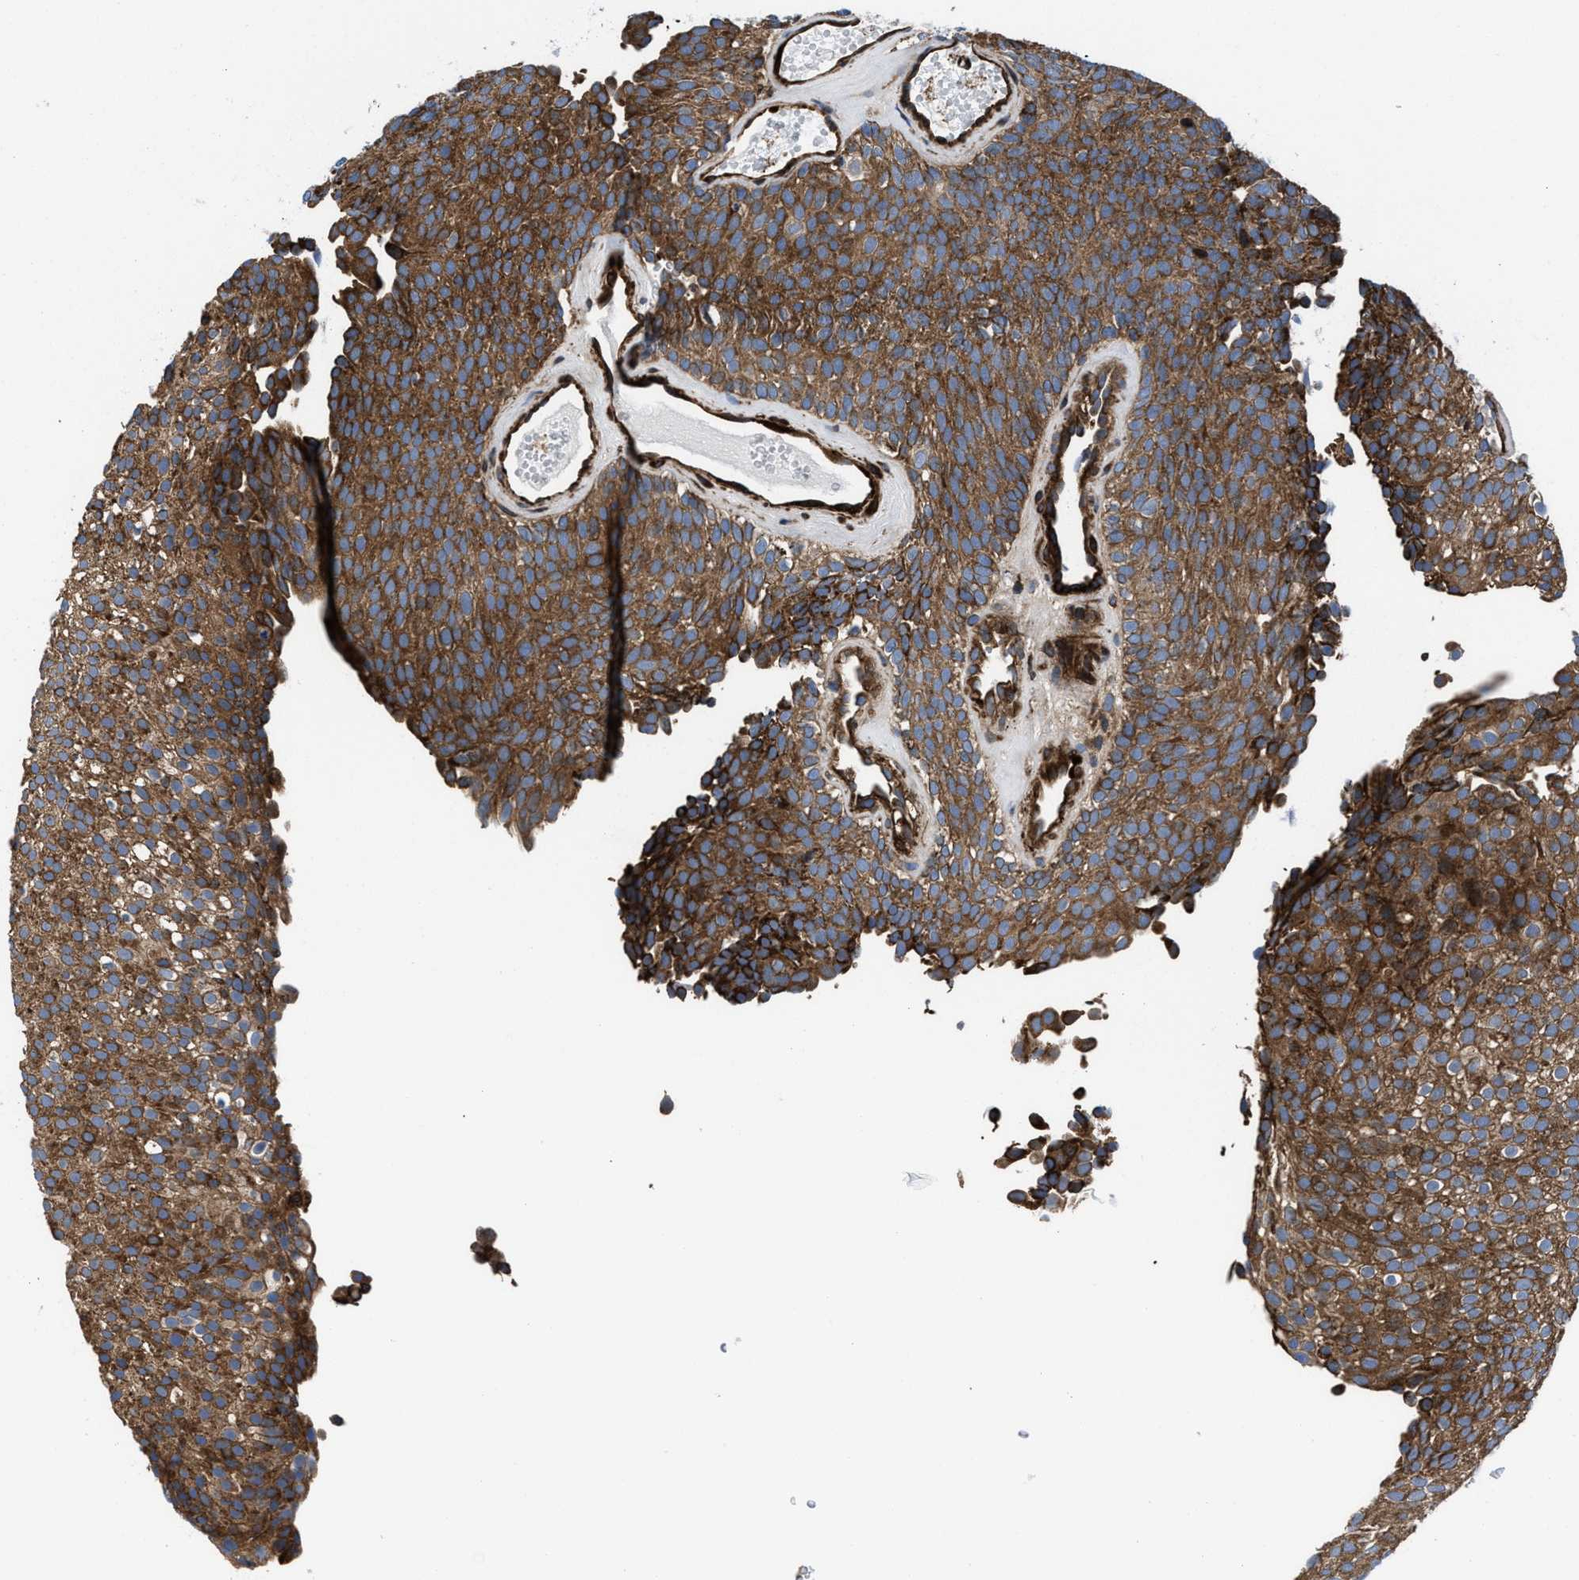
{"staining": {"intensity": "moderate", "quantity": ">75%", "location": "cytoplasmic/membranous"}, "tissue": "urothelial cancer", "cell_type": "Tumor cells", "image_type": "cancer", "snomed": [{"axis": "morphology", "description": "Urothelial carcinoma, Low grade"}, {"axis": "topography", "description": "Urinary bladder"}], "caption": "Human low-grade urothelial carcinoma stained for a protein (brown) demonstrates moderate cytoplasmic/membranous positive staining in about >75% of tumor cells.", "gene": "PRR15L", "patient": {"sex": "male", "age": 78}}